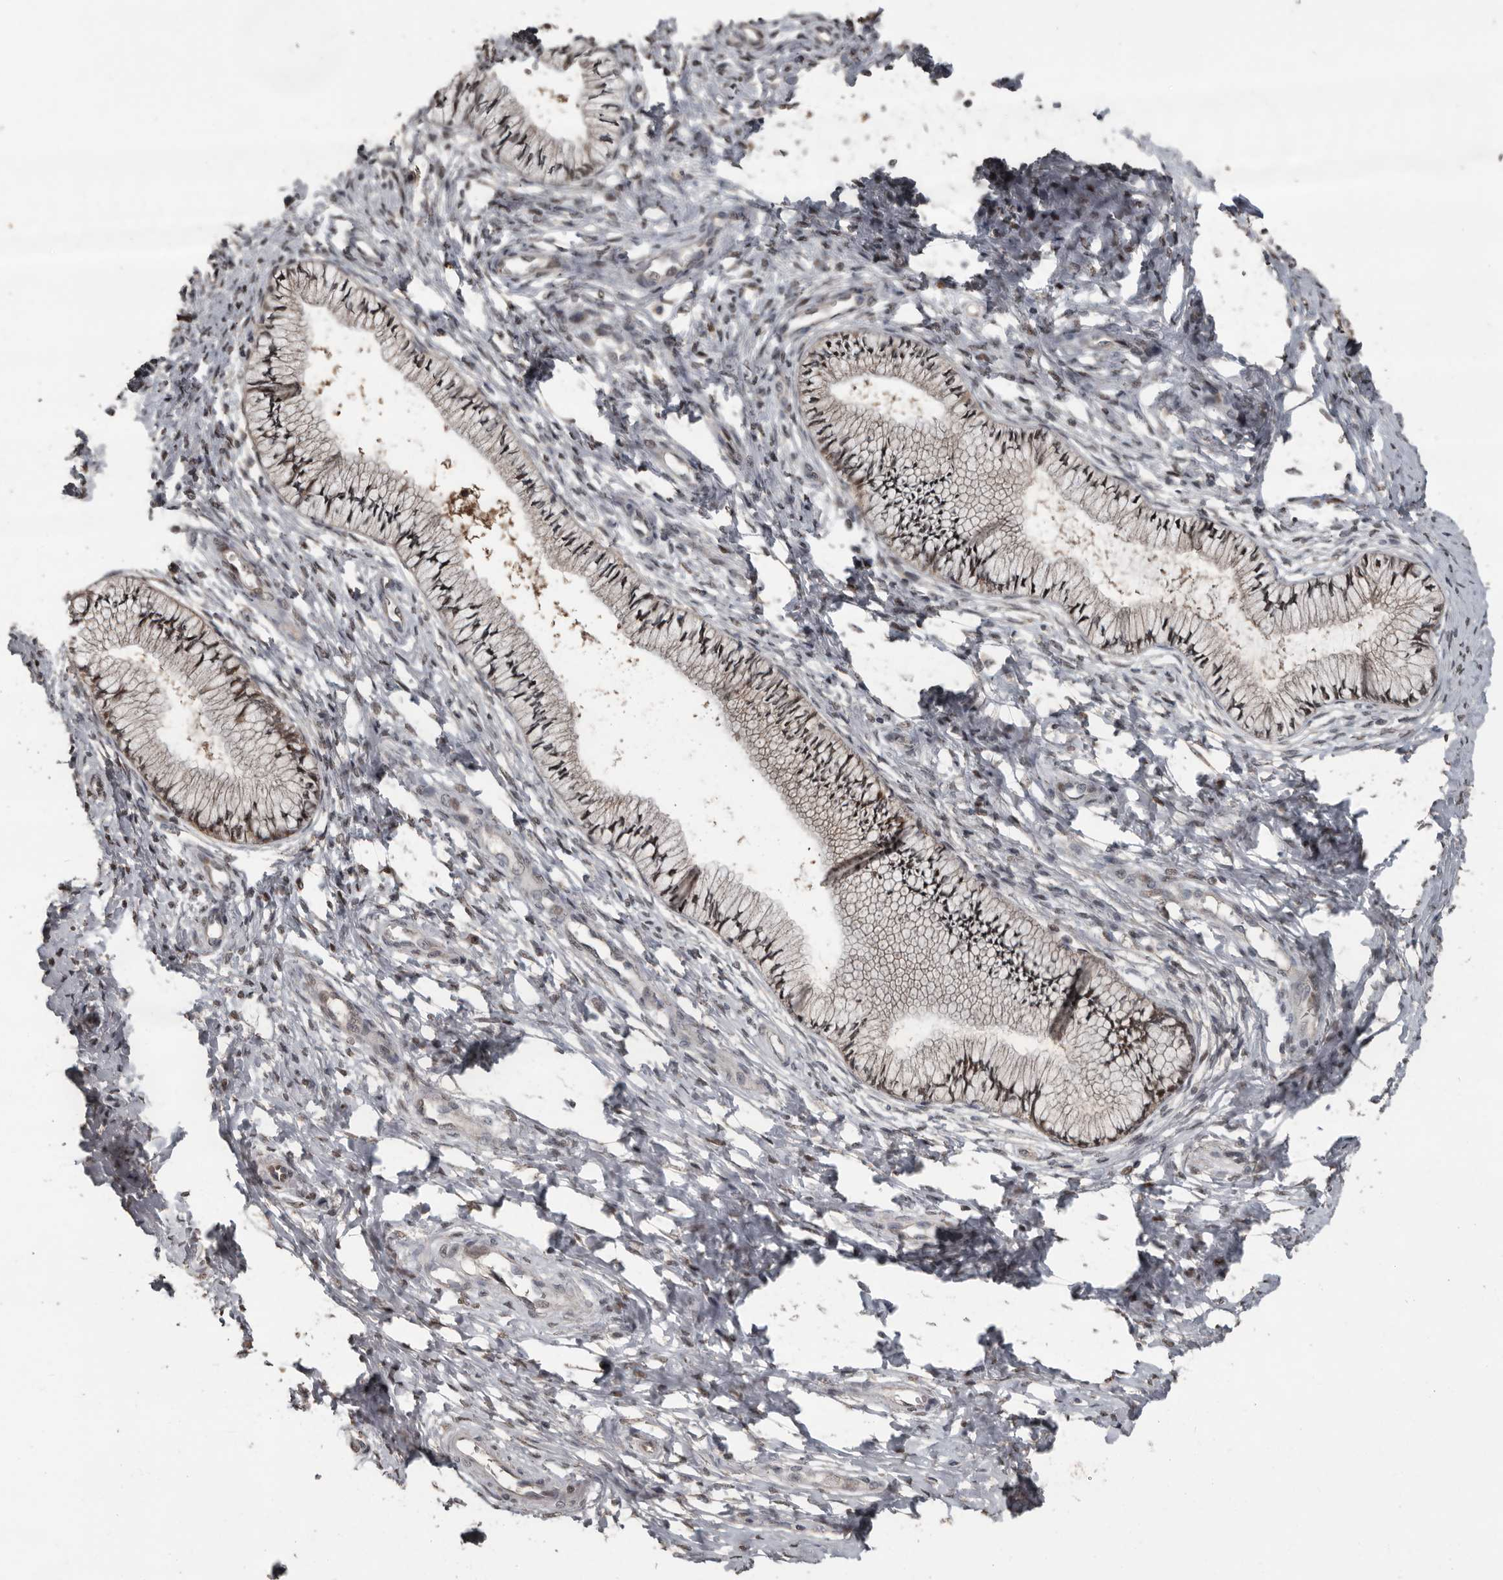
{"staining": {"intensity": "weak", "quantity": ">75%", "location": "cytoplasmic/membranous,nuclear"}, "tissue": "cervix", "cell_type": "Glandular cells", "image_type": "normal", "snomed": [{"axis": "morphology", "description": "Normal tissue, NOS"}, {"axis": "topography", "description": "Cervix"}], "caption": "Immunohistochemical staining of unremarkable cervix demonstrates >75% levels of weak cytoplasmic/membranous,nuclear protein staining in about >75% of glandular cells.", "gene": "FSBP", "patient": {"sex": "female", "age": 36}}